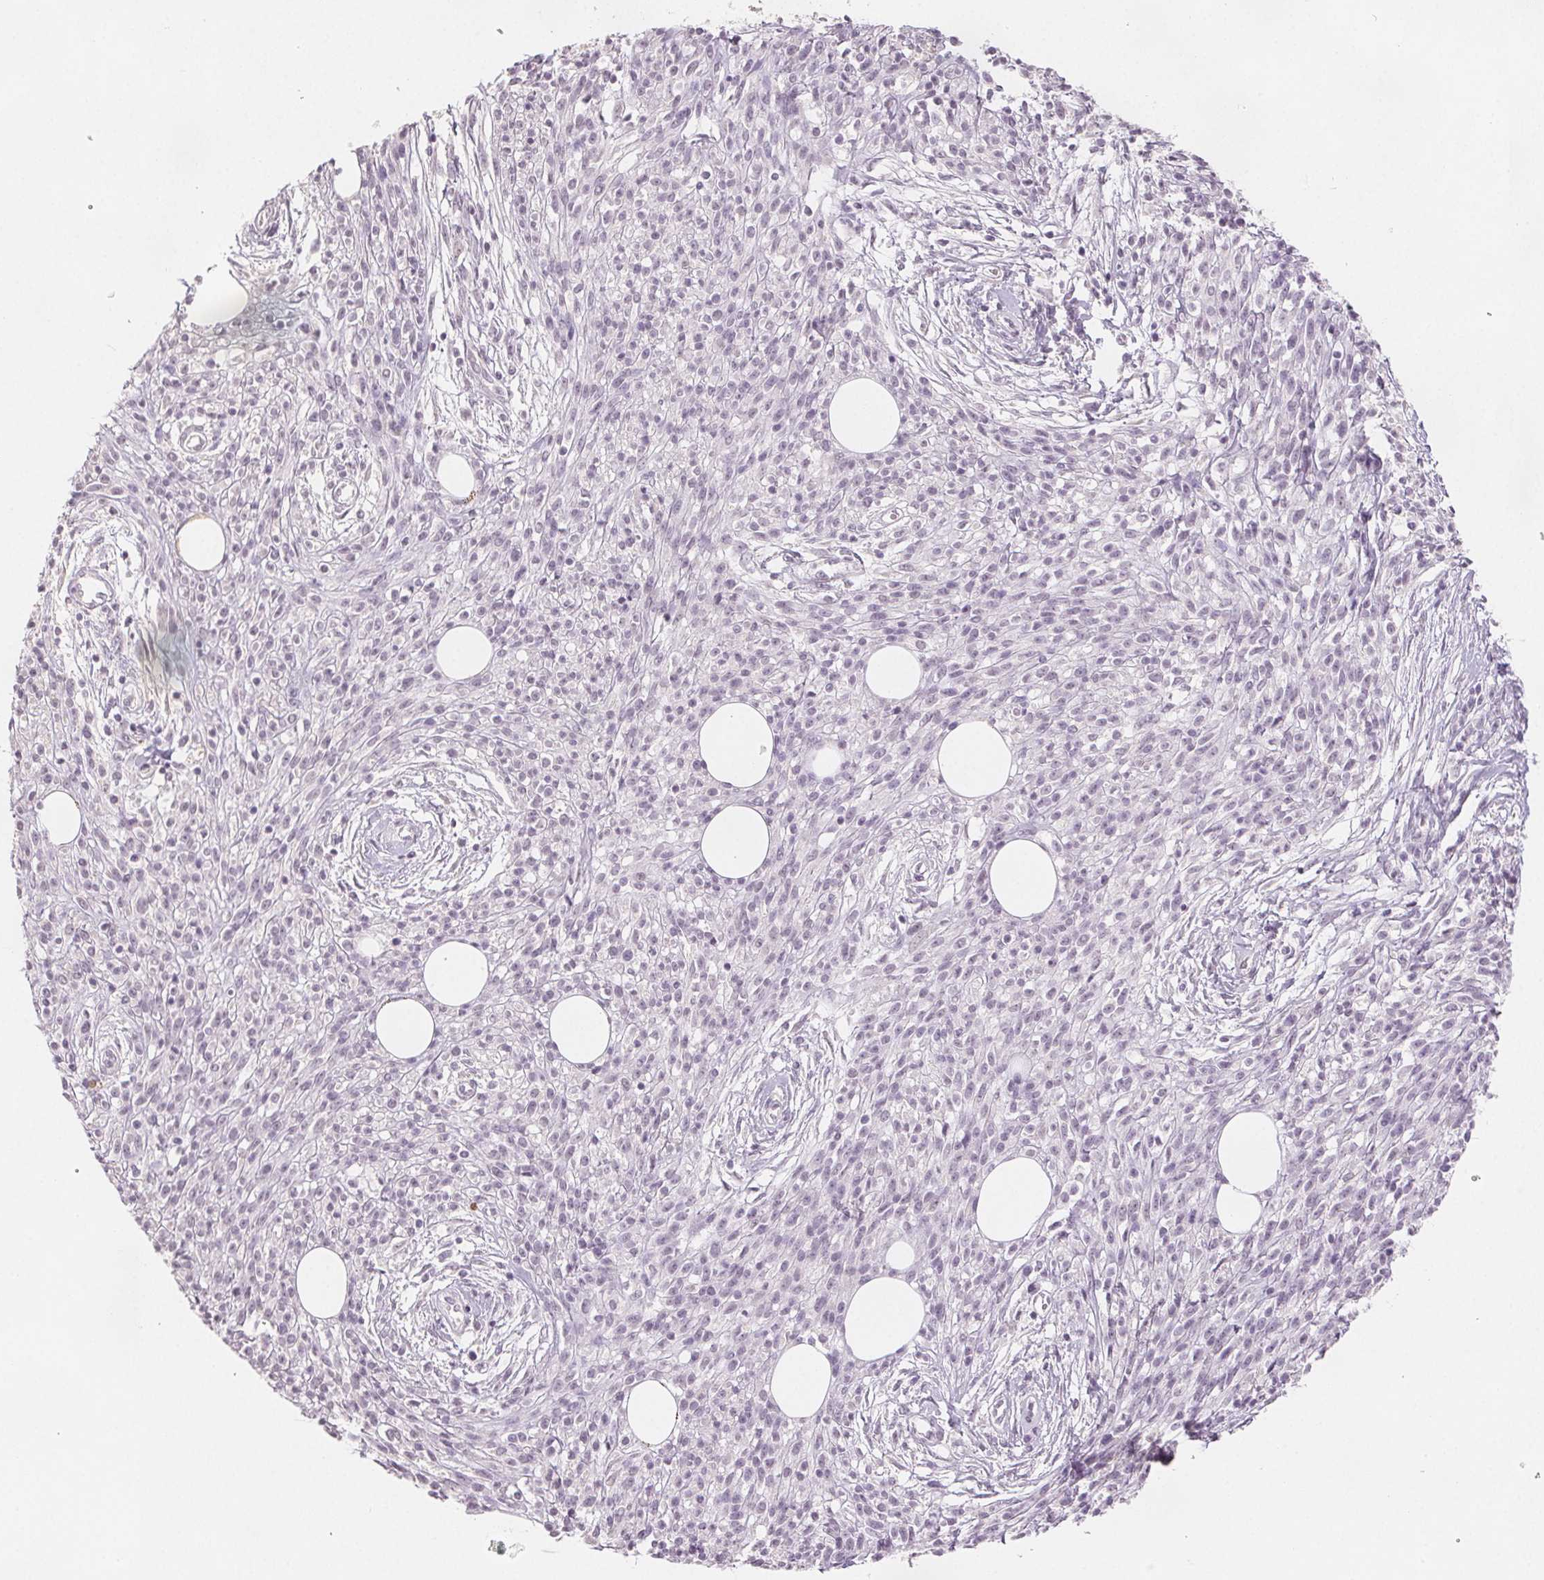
{"staining": {"intensity": "negative", "quantity": "none", "location": "none"}, "tissue": "melanoma", "cell_type": "Tumor cells", "image_type": "cancer", "snomed": [{"axis": "morphology", "description": "Malignant melanoma, NOS"}, {"axis": "topography", "description": "Skin"}, {"axis": "topography", "description": "Skin of trunk"}], "caption": "Immunohistochemistry (IHC) micrograph of neoplastic tissue: human malignant melanoma stained with DAB shows no significant protein expression in tumor cells.", "gene": "SLC27A5", "patient": {"sex": "male", "age": 74}}